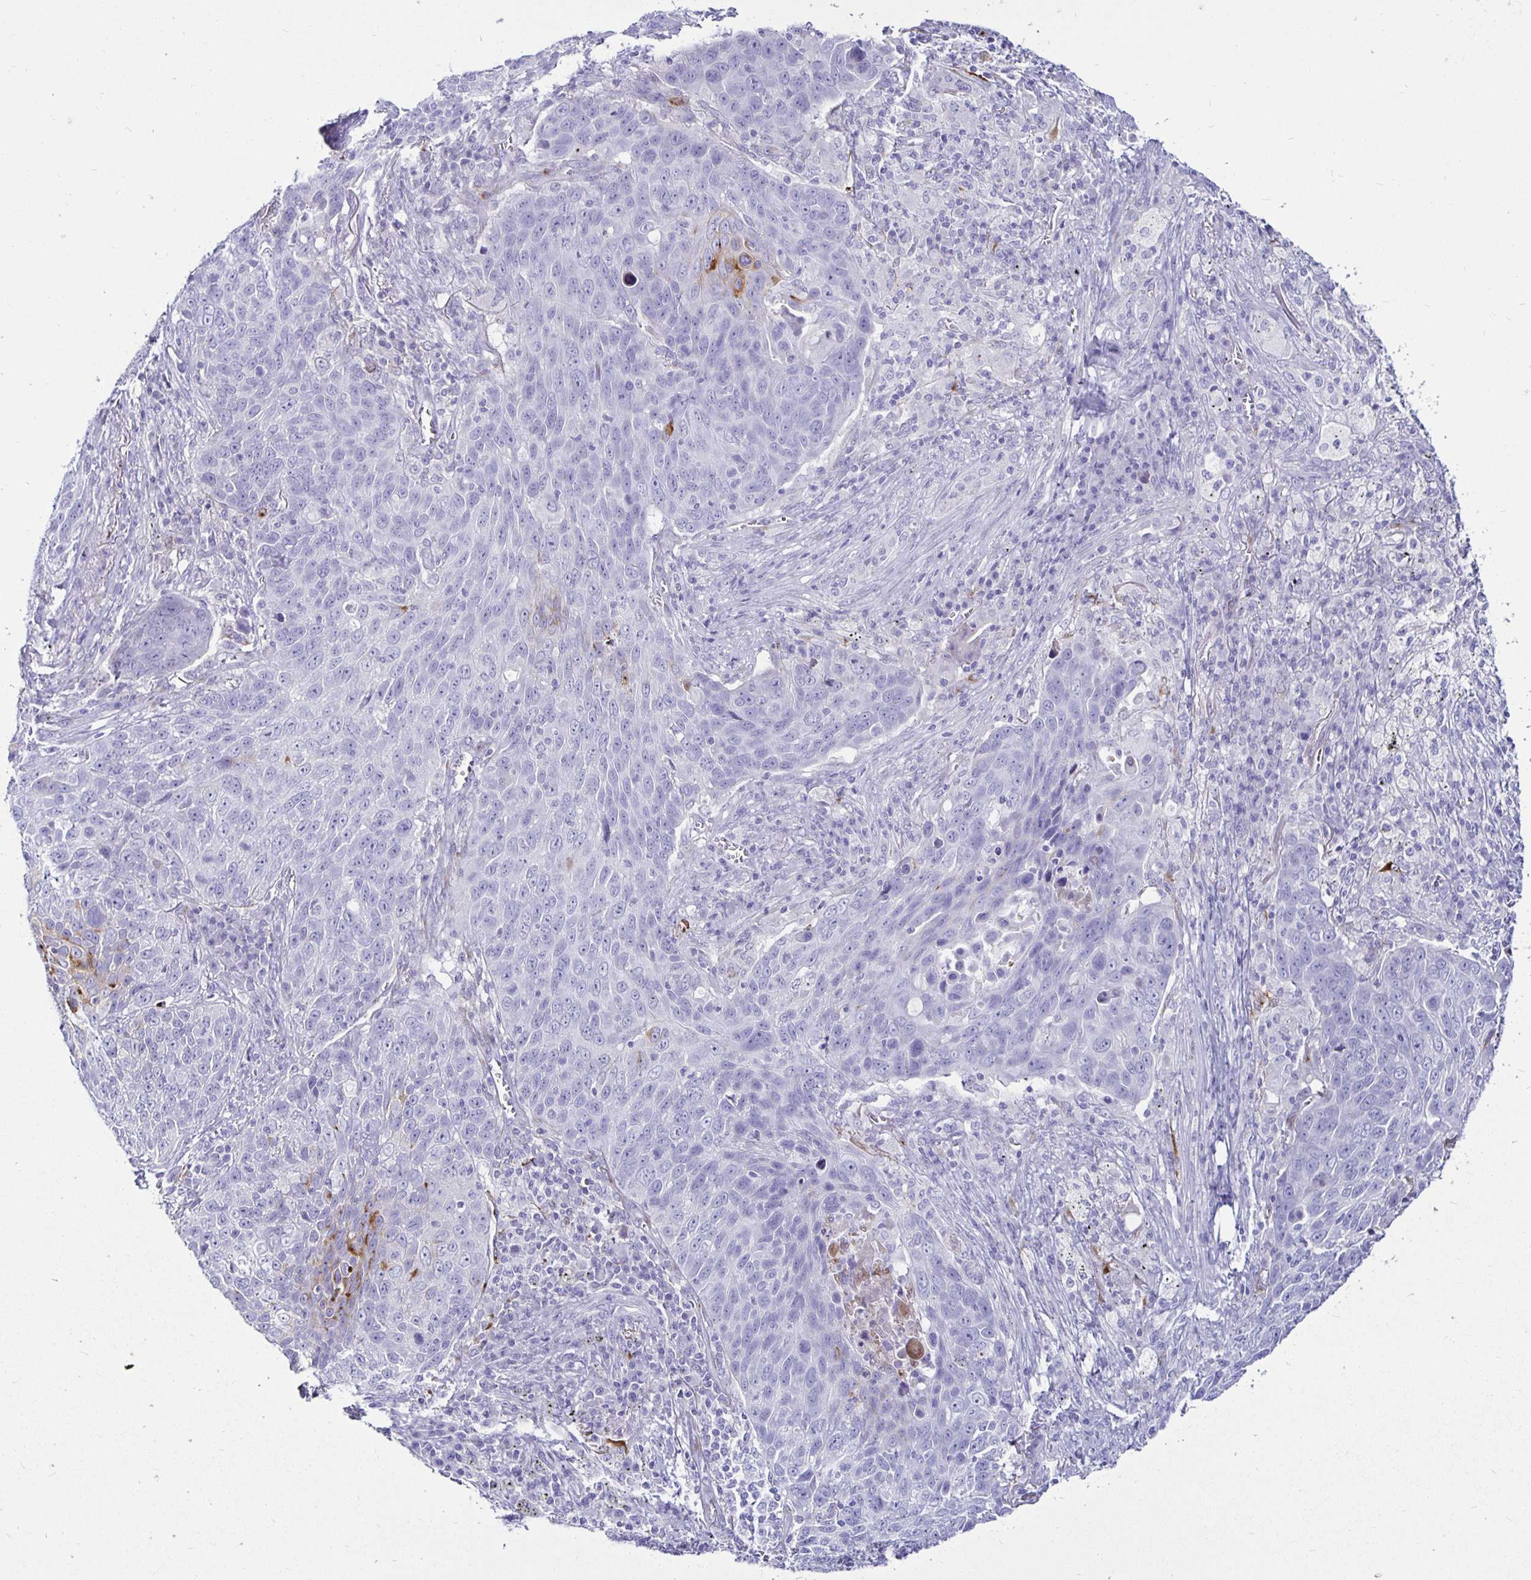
{"staining": {"intensity": "negative", "quantity": "none", "location": "none"}, "tissue": "lung cancer", "cell_type": "Tumor cells", "image_type": "cancer", "snomed": [{"axis": "morphology", "description": "Squamous cell carcinoma, NOS"}, {"axis": "topography", "description": "Lung"}], "caption": "Lung cancer (squamous cell carcinoma) stained for a protein using immunohistochemistry (IHC) demonstrates no staining tumor cells.", "gene": "TIMP1", "patient": {"sex": "male", "age": 78}}